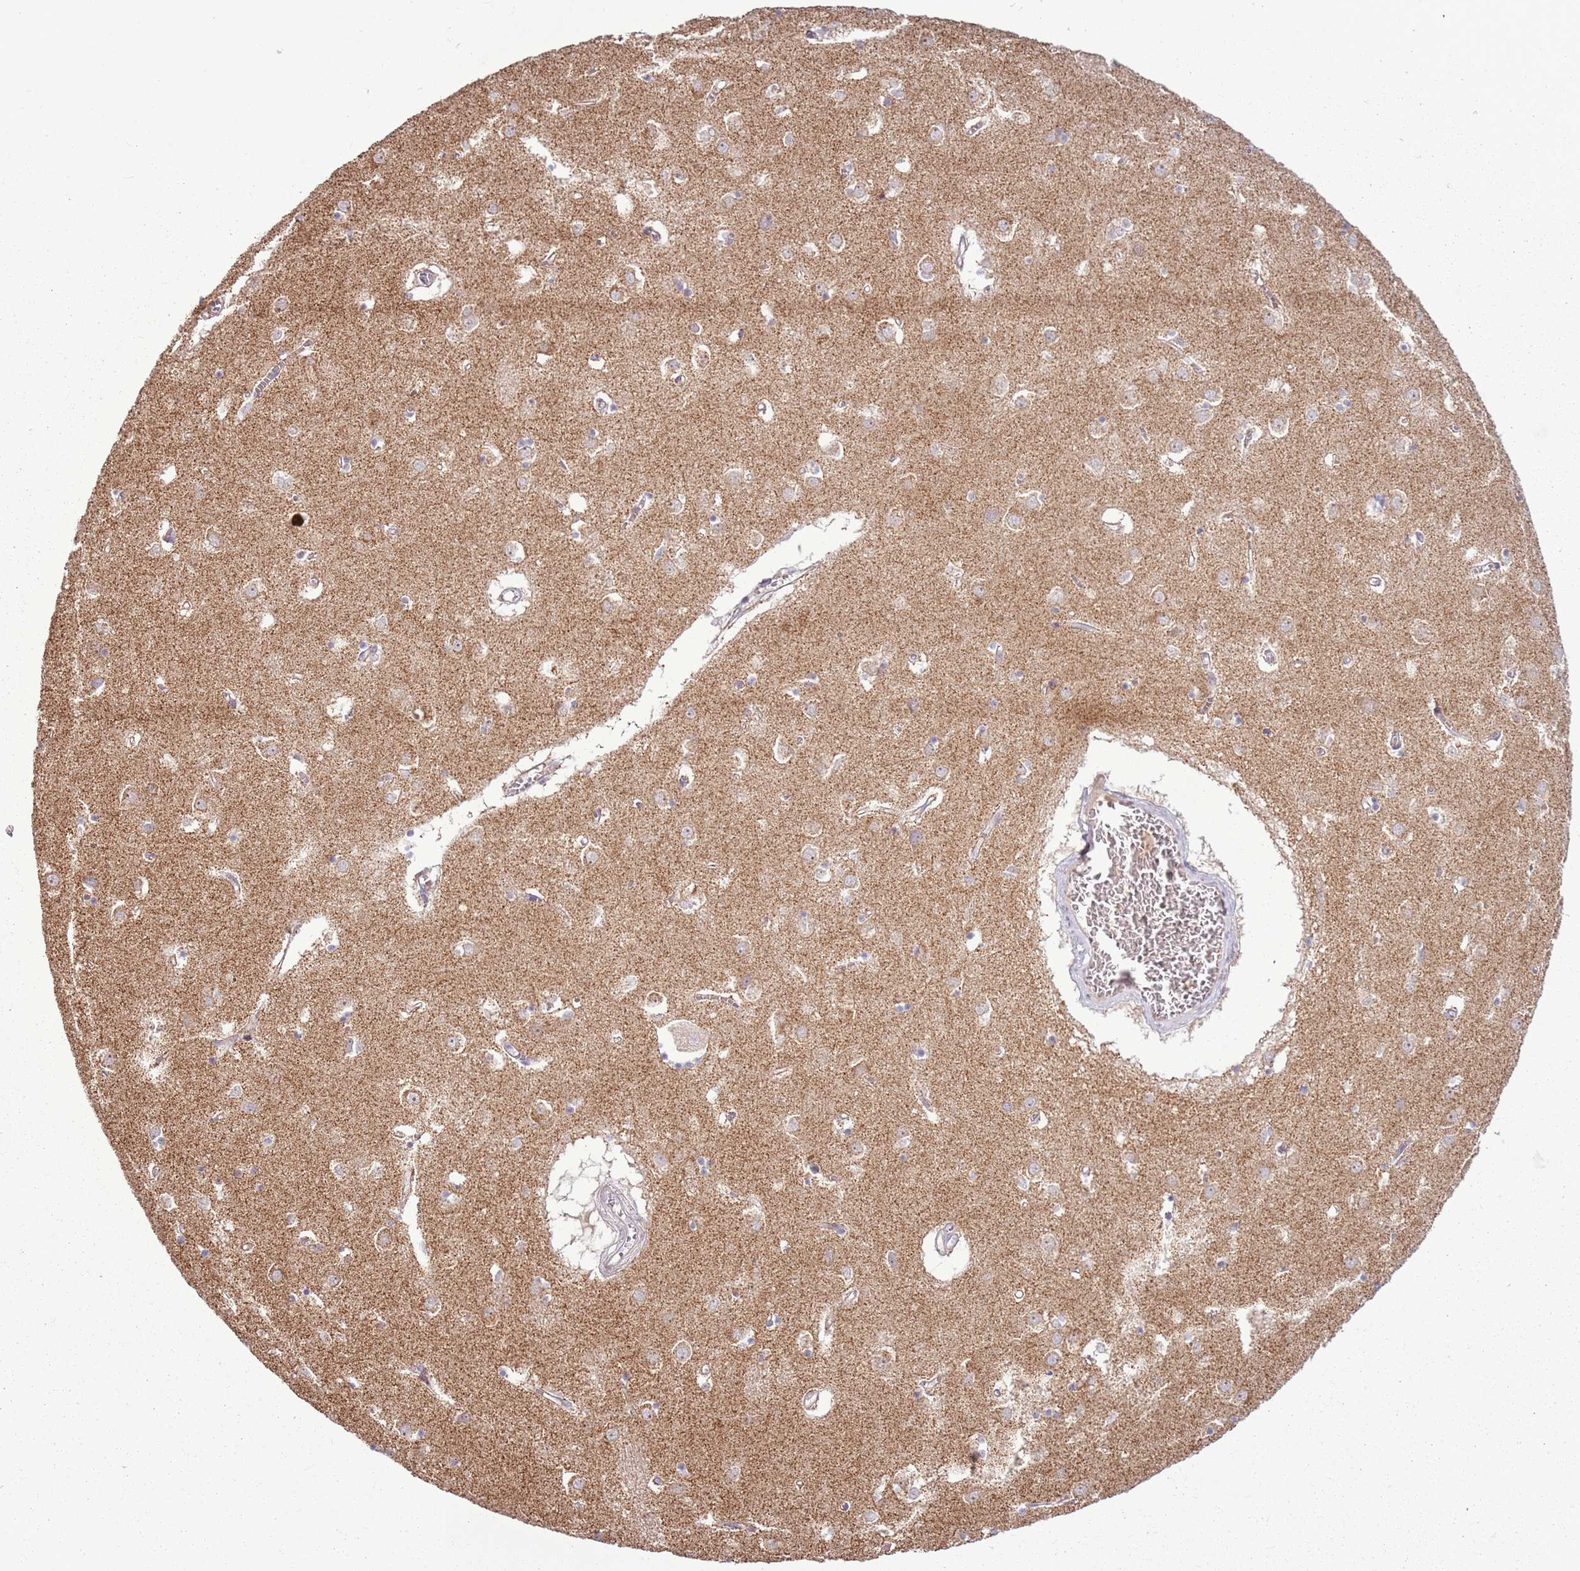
{"staining": {"intensity": "negative", "quantity": "none", "location": "none"}, "tissue": "caudate", "cell_type": "Glial cells", "image_type": "normal", "snomed": [{"axis": "morphology", "description": "Normal tissue, NOS"}, {"axis": "topography", "description": "Lateral ventricle wall"}], "caption": "This histopathology image is of normal caudate stained with IHC to label a protein in brown with the nuclei are counter-stained blue. There is no positivity in glial cells.", "gene": "ZNF530", "patient": {"sex": "male", "age": 70}}